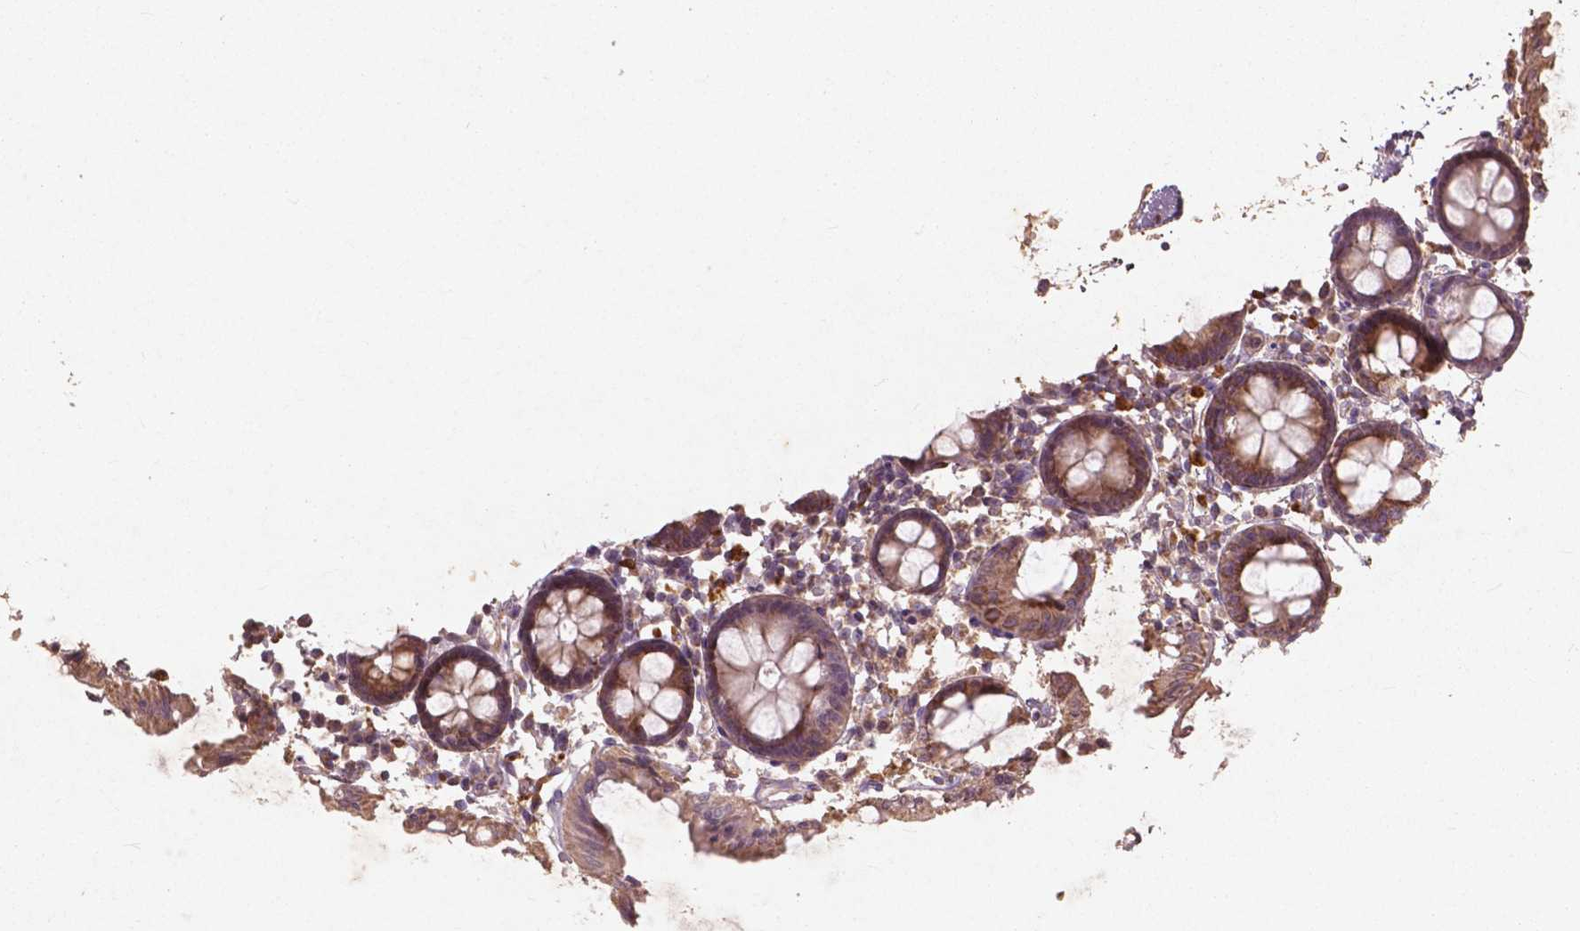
{"staining": {"intensity": "weak", "quantity": ">75%", "location": "cytoplasmic/membranous,nuclear"}, "tissue": "colon", "cell_type": "Endothelial cells", "image_type": "normal", "snomed": [{"axis": "morphology", "description": "Normal tissue, NOS"}, {"axis": "topography", "description": "Colon"}], "caption": "A high-resolution histopathology image shows IHC staining of unremarkable colon, which demonstrates weak cytoplasmic/membranous,nuclear staining in about >75% of endothelial cells.", "gene": "ST6GALNAC5", "patient": {"sex": "female", "age": 84}}